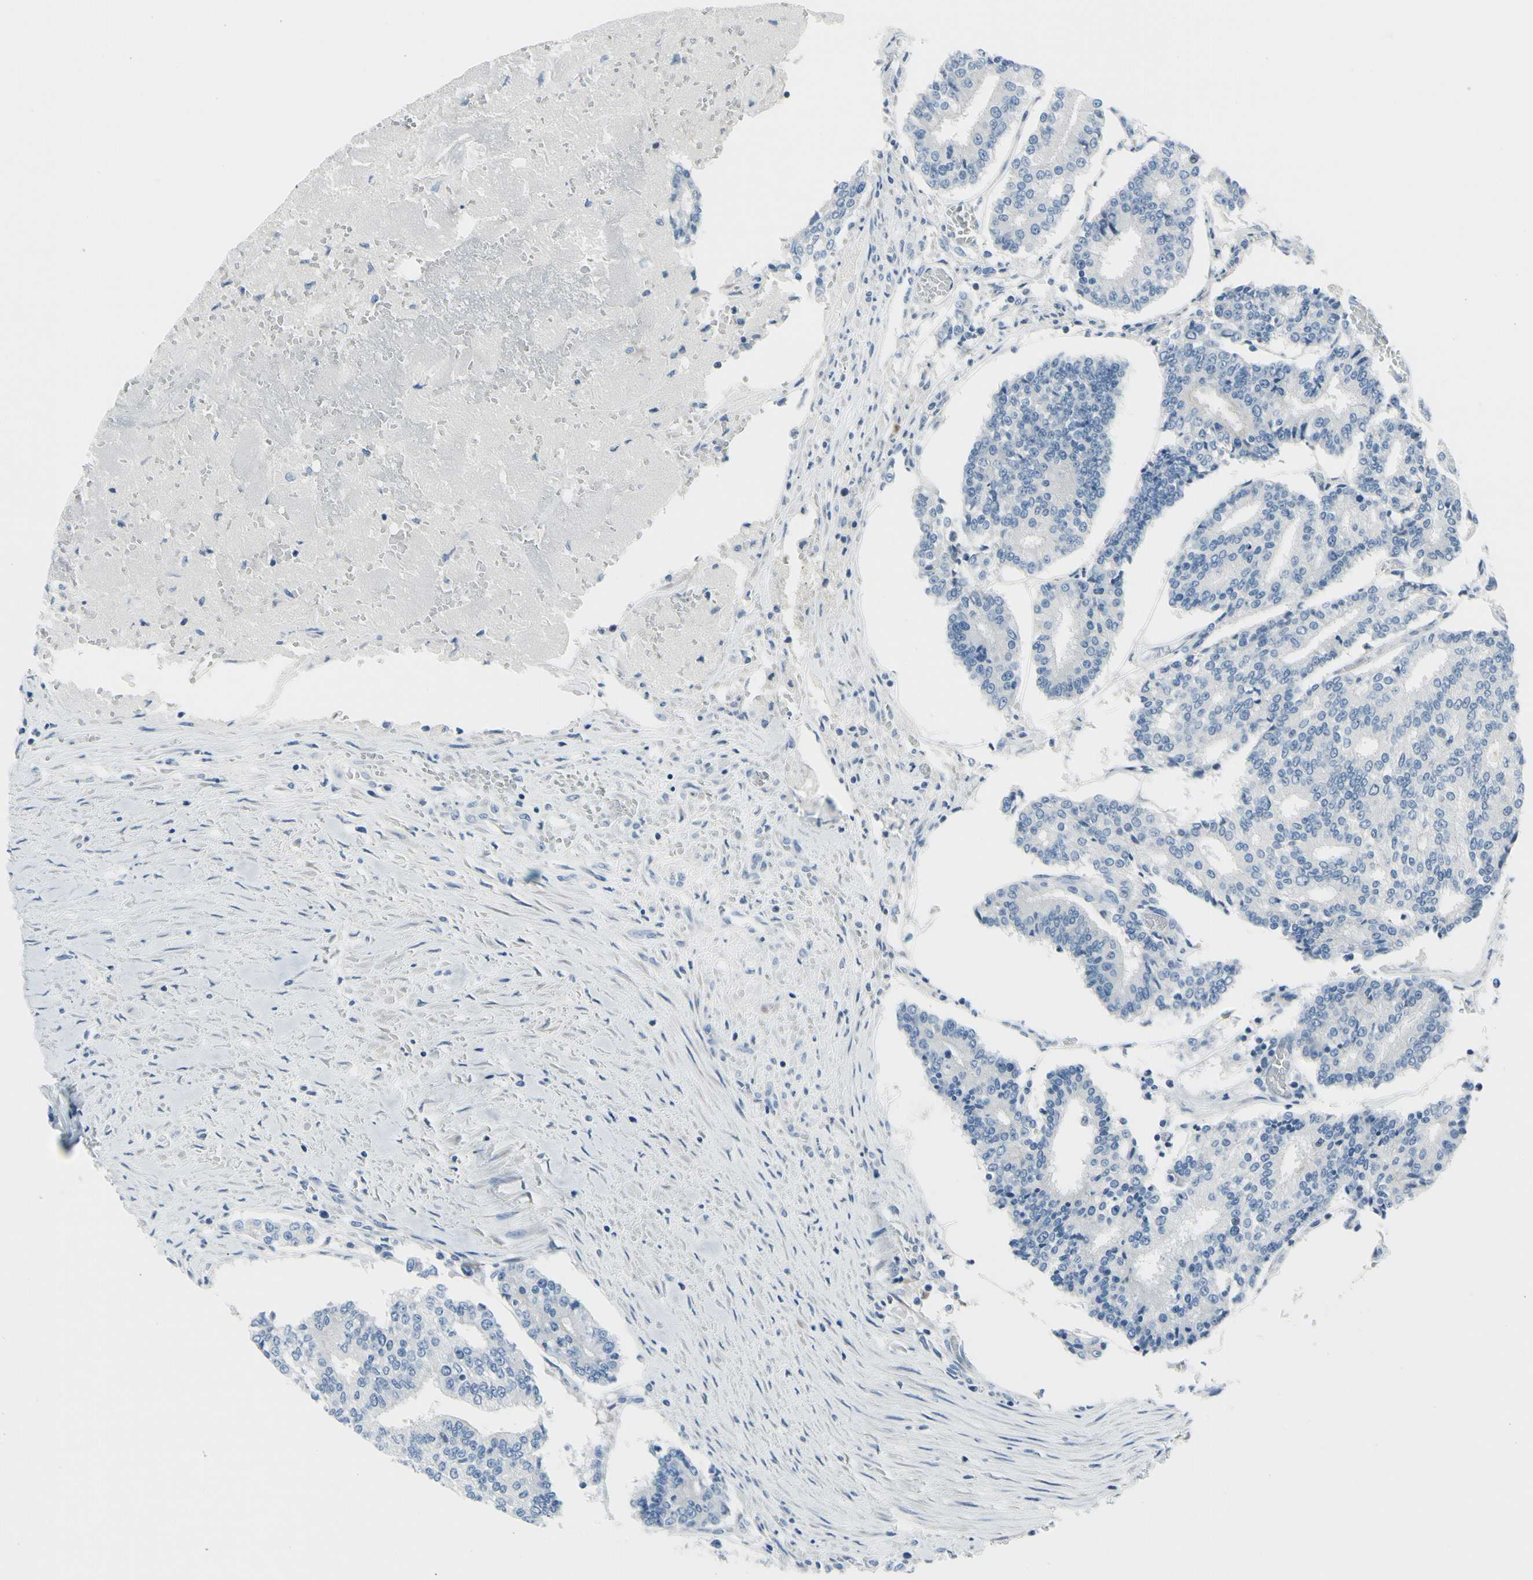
{"staining": {"intensity": "negative", "quantity": "none", "location": "none"}, "tissue": "prostate cancer", "cell_type": "Tumor cells", "image_type": "cancer", "snomed": [{"axis": "morphology", "description": "Adenocarcinoma, High grade"}, {"axis": "topography", "description": "Prostate"}], "caption": "Histopathology image shows no protein staining in tumor cells of prostate cancer (adenocarcinoma (high-grade)) tissue. (DAB (3,3'-diaminobenzidine) immunohistochemistry with hematoxylin counter stain).", "gene": "MUC5B", "patient": {"sex": "male", "age": 55}}